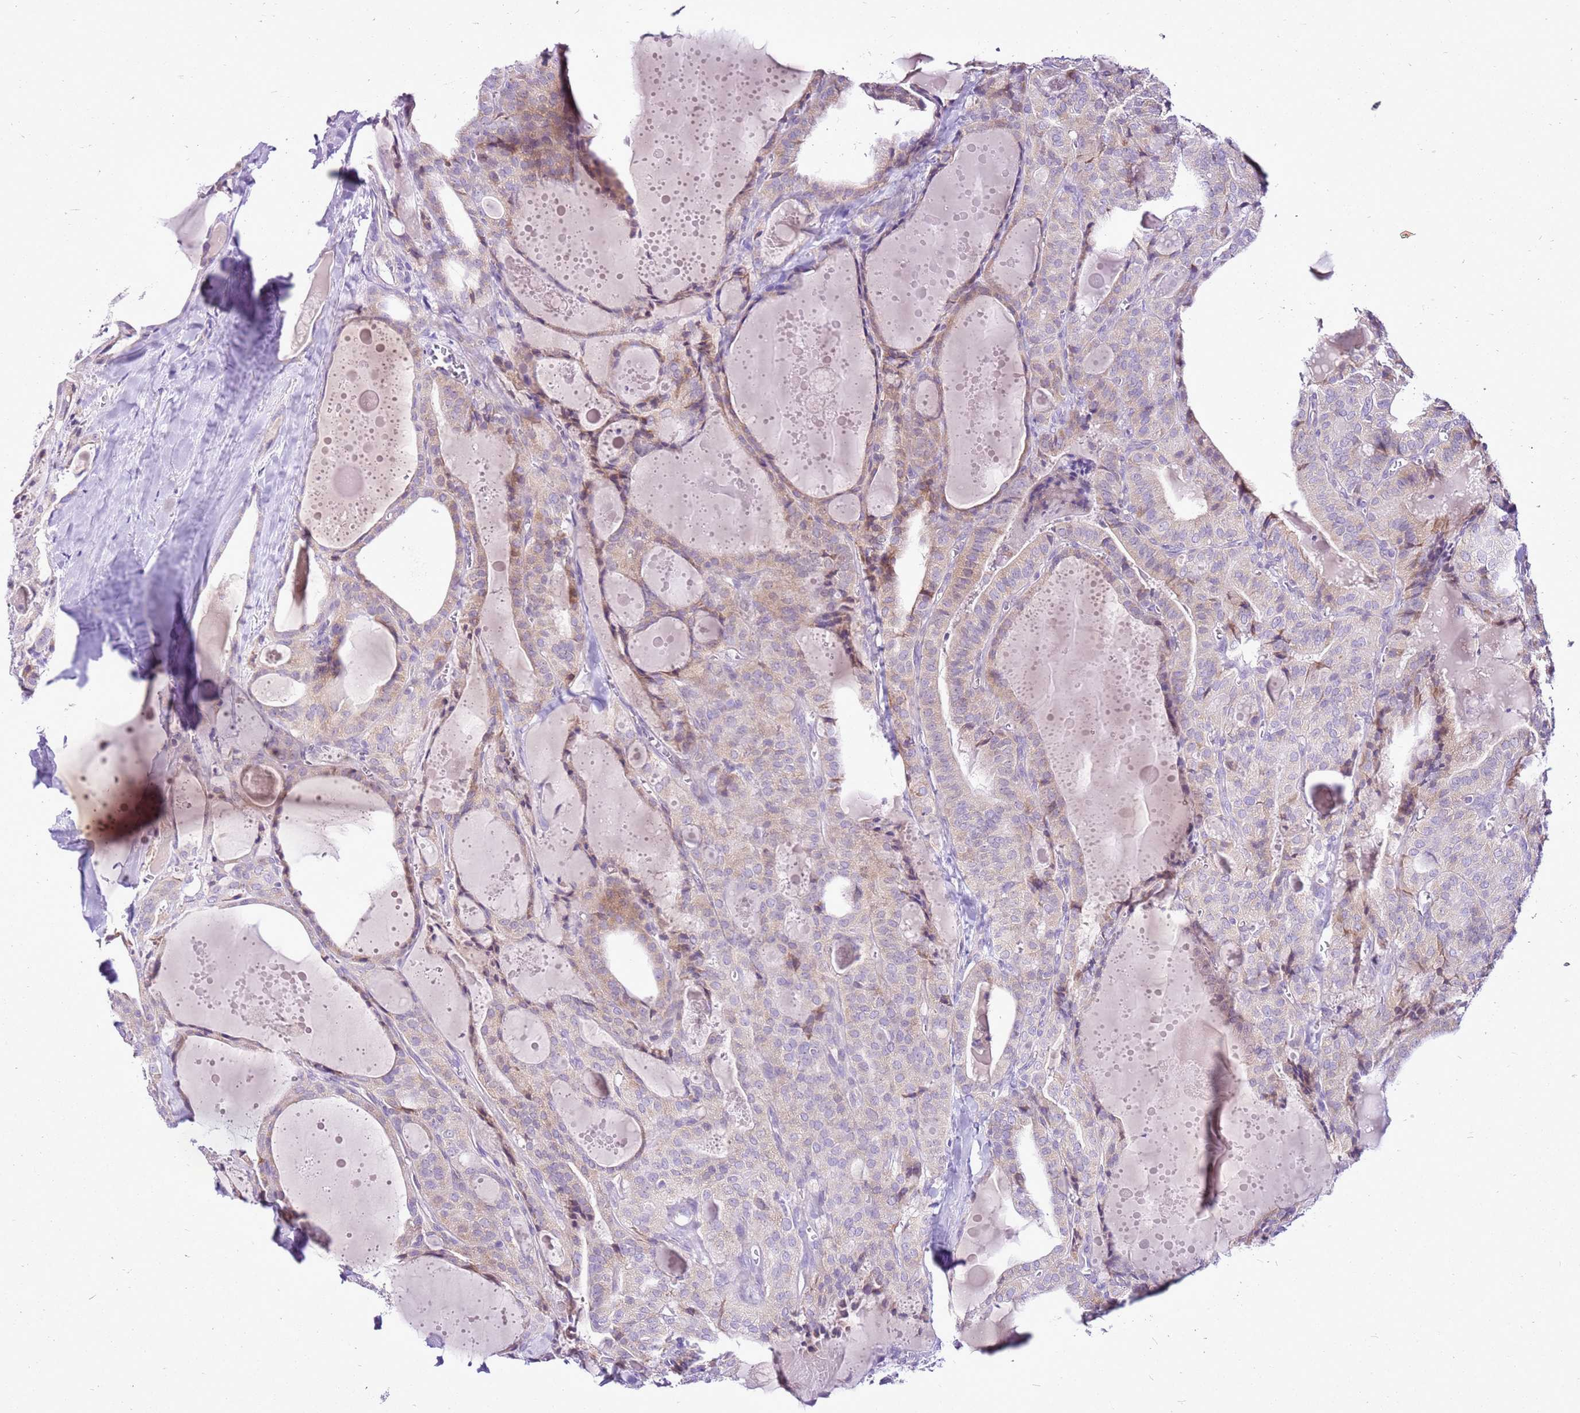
{"staining": {"intensity": "weak", "quantity": "25%-75%", "location": "cytoplasmic/membranous"}, "tissue": "thyroid cancer", "cell_type": "Tumor cells", "image_type": "cancer", "snomed": [{"axis": "morphology", "description": "Papillary adenocarcinoma, NOS"}, {"axis": "topography", "description": "Thyroid gland"}], "caption": "DAB (3,3'-diaminobenzidine) immunohistochemical staining of human thyroid cancer (papillary adenocarcinoma) reveals weak cytoplasmic/membranous protein staining in about 25%-75% of tumor cells.", "gene": "MRPL36", "patient": {"sex": "male", "age": 52}}